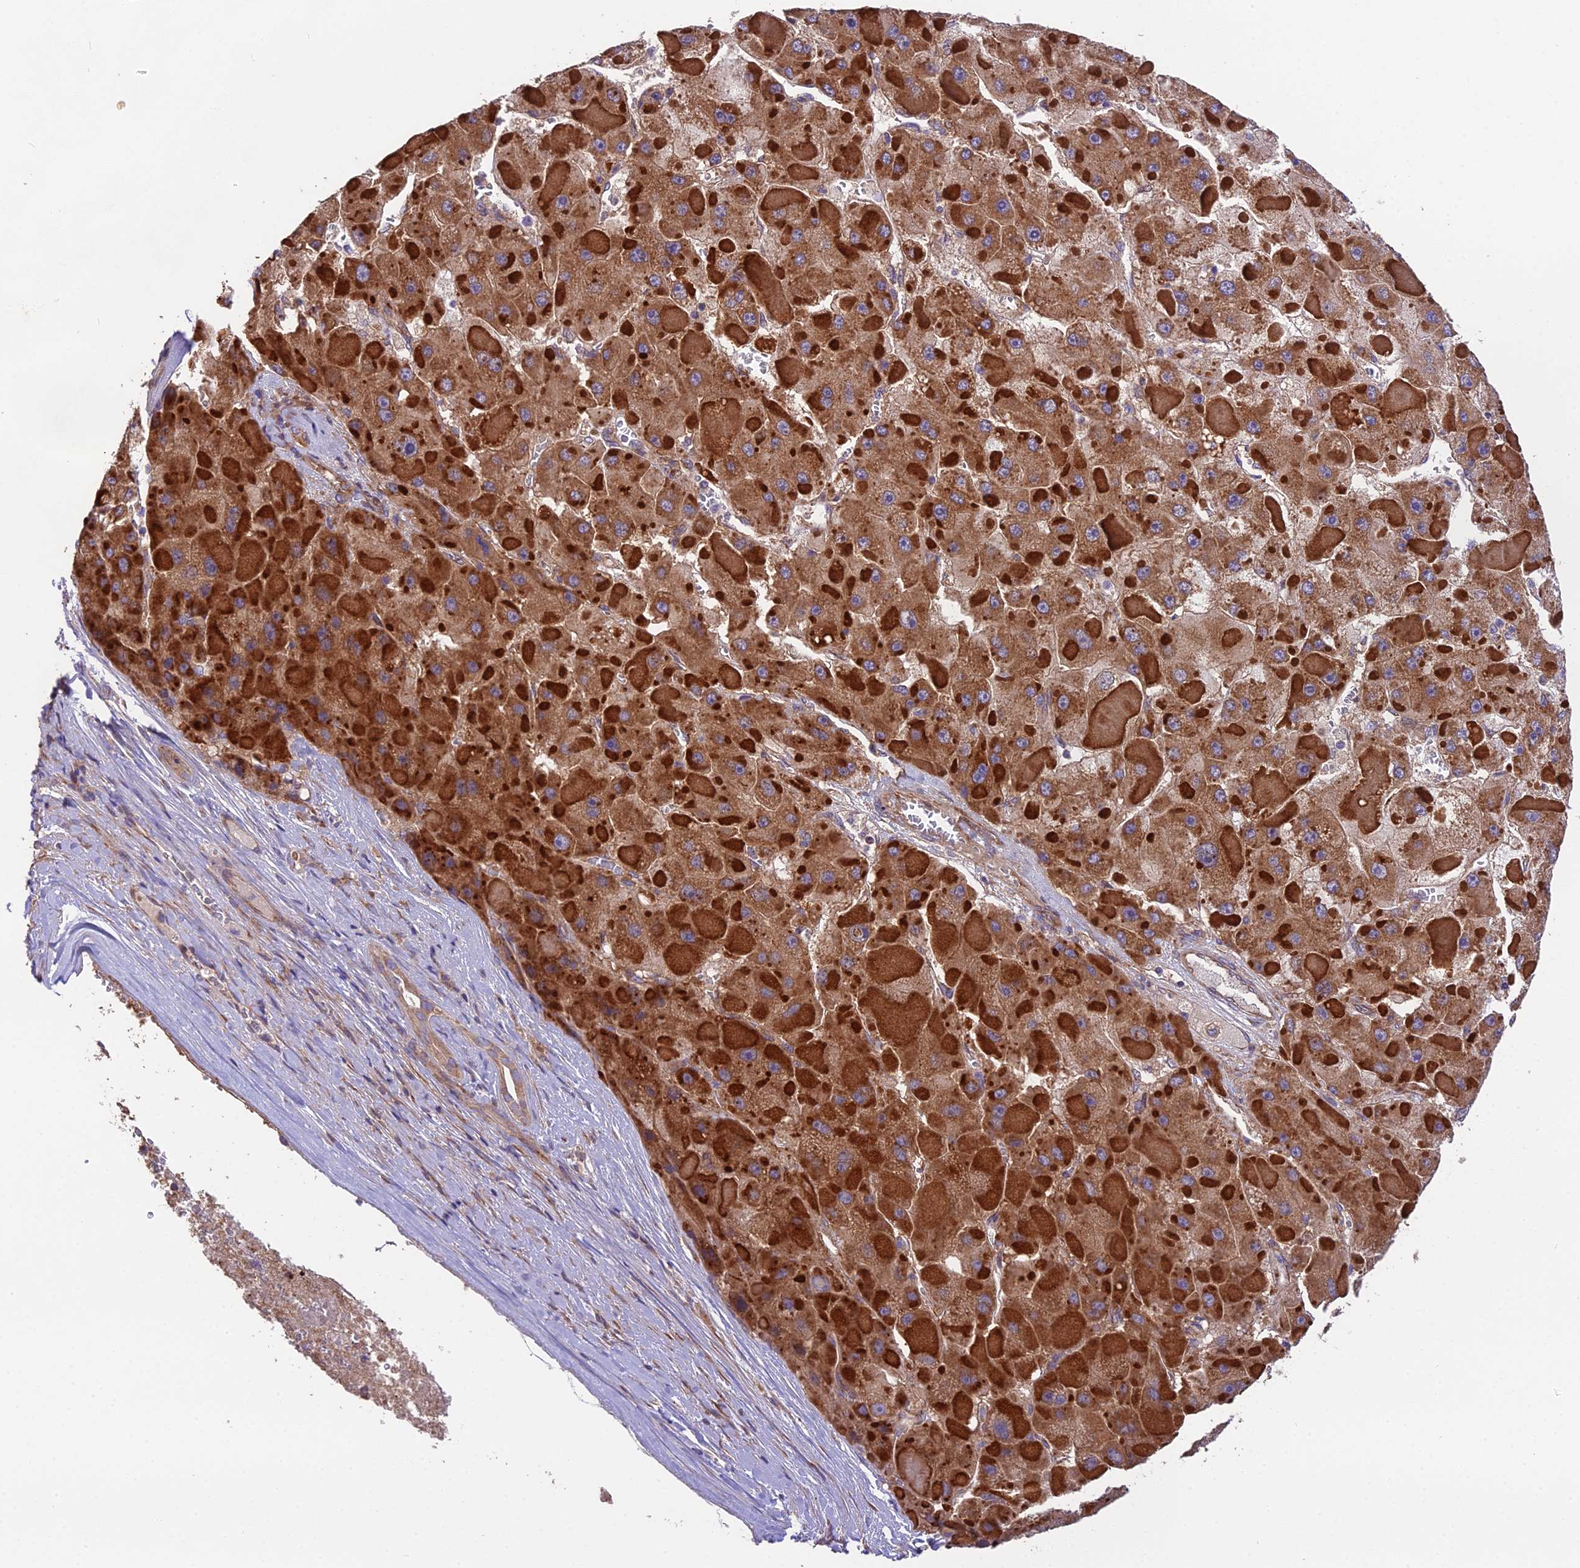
{"staining": {"intensity": "strong", "quantity": ">75%", "location": "cytoplasmic/membranous"}, "tissue": "liver cancer", "cell_type": "Tumor cells", "image_type": "cancer", "snomed": [{"axis": "morphology", "description": "Carcinoma, Hepatocellular, NOS"}, {"axis": "topography", "description": "Liver"}], "caption": "DAB (3,3'-diaminobenzidine) immunohistochemical staining of human hepatocellular carcinoma (liver) reveals strong cytoplasmic/membranous protein expression in approximately >75% of tumor cells. (DAB (3,3'-diaminobenzidine) IHC, brown staining for protein, blue staining for nuclei).", "gene": "BLOC1S4", "patient": {"sex": "female", "age": 73}}